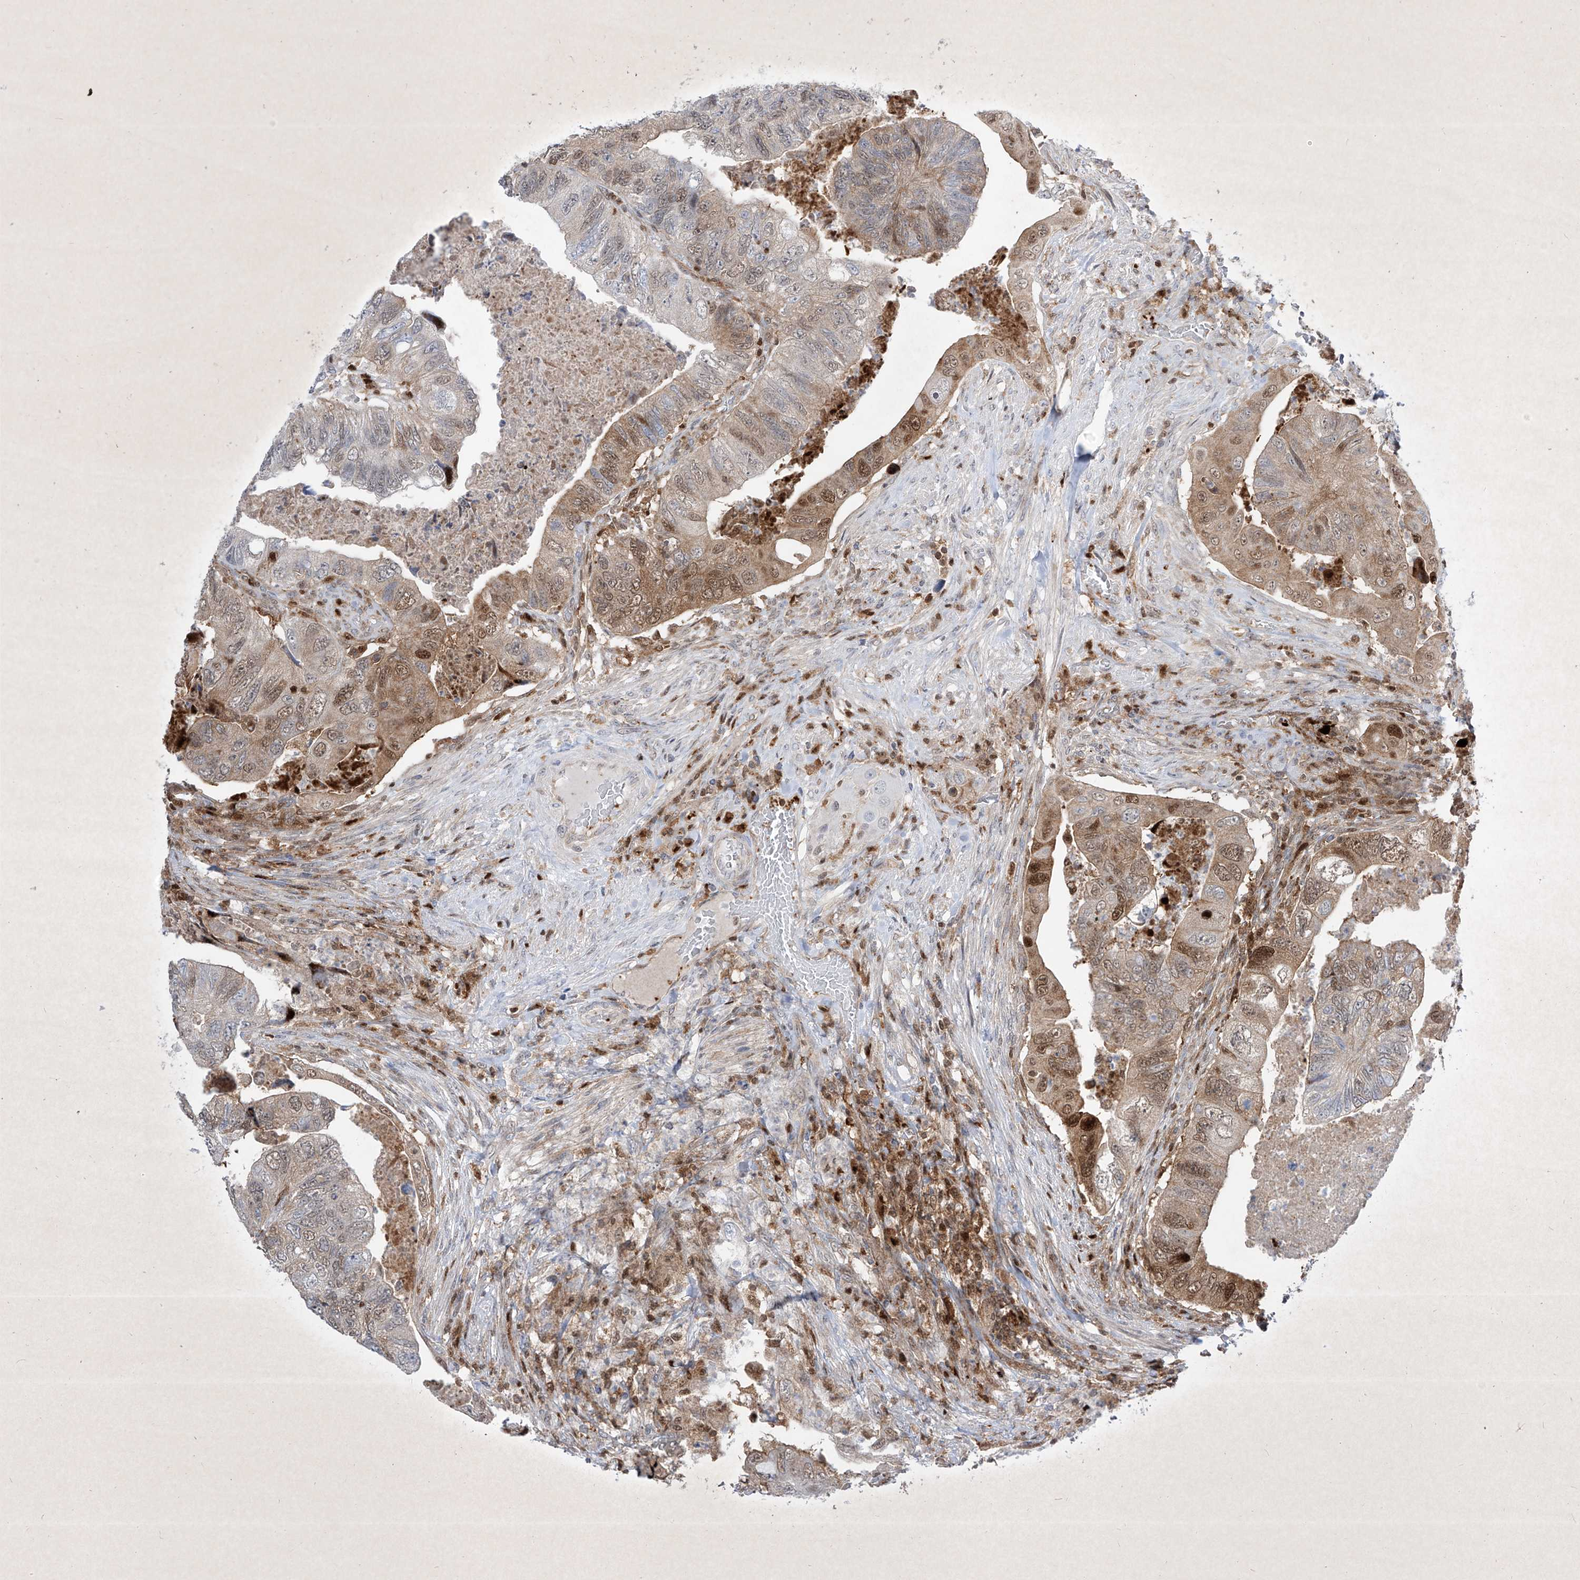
{"staining": {"intensity": "moderate", "quantity": "25%-75%", "location": "cytoplasmic/membranous,nuclear"}, "tissue": "colorectal cancer", "cell_type": "Tumor cells", "image_type": "cancer", "snomed": [{"axis": "morphology", "description": "Adenocarcinoma, NOS"}, {"axis": "topography", "description": "Rectum"}], "caption": "Immunohistochemistry (IHC) micrograph of colorectal adenocarcinoma stained for a protein (brown), which shows medium levels of moderate cytoplasmic/membranous and nuclear expression in approximately 25%-75% of tumor cells.", "gene": "PSMB10", "patient": {"sex": "male", "age": 63}}